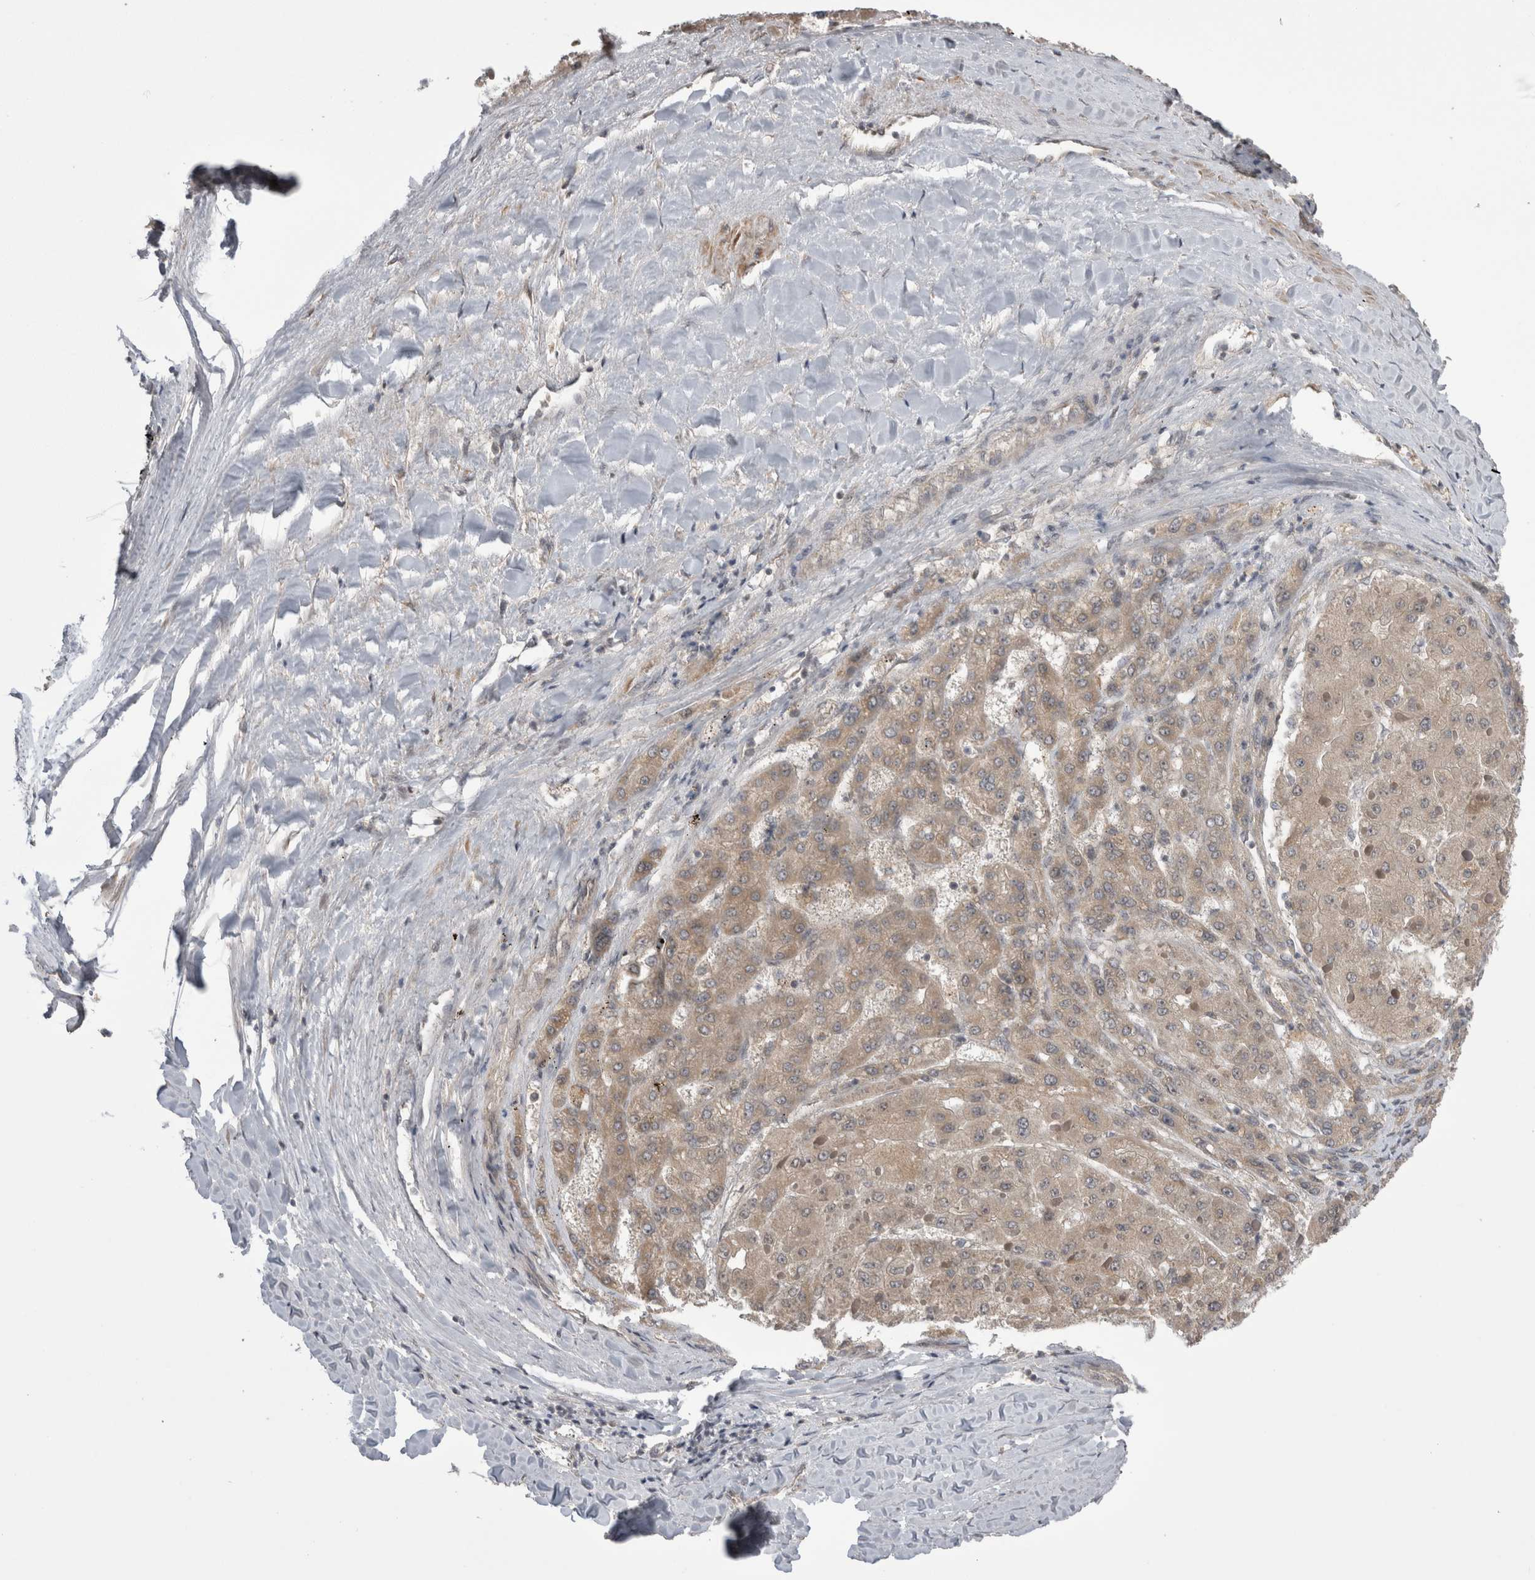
{"staining": {"intensity": "weak", "quantity": ">75%", "location": "cytoplasmic/membranous"}, "tissue": "liver cancer", "cell_type": "Tumor cells", "image_type": "cancer", "snomed": [{"axis": "morphology", "description": "Carcinoma, Hepatocellular, NOS"}, {"axis": "topography", "description": "Liver"}], "caption": "Liver cancer (hepatocellular carcinoma) stained with a brown dye shows weak cytoplasmic/membranous positive staining in approximately >75% of tumor cells.", "gene": "ARHGAP29", "patient": {"sex": "female", "age": 73}}